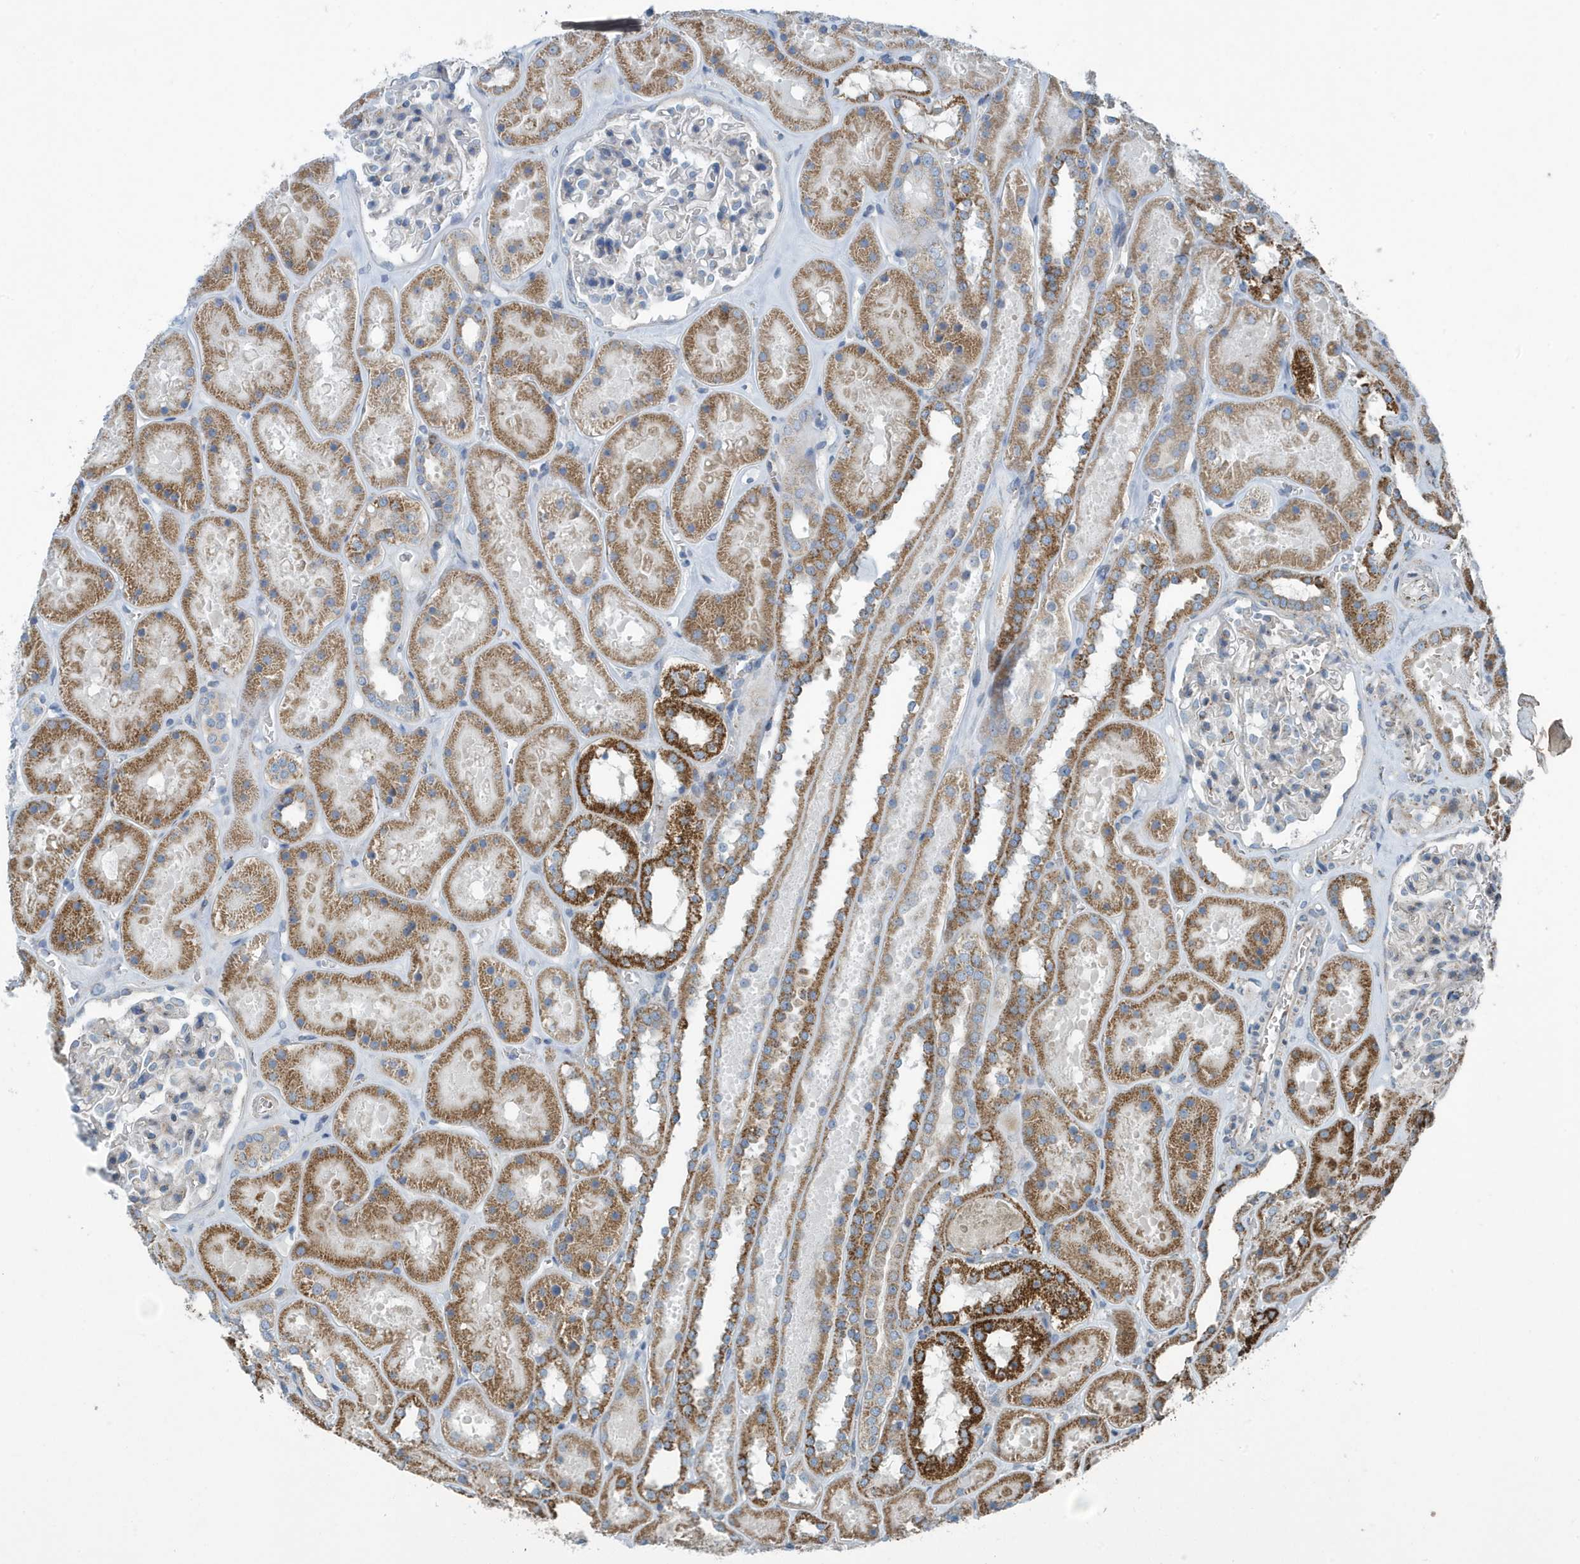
{"staining": {"intensity": "negative", "quantity": "none", "location": "none"}, "tissue": "kidney", "cell_type": "Cells in glomeruli", "image_type": "normal", "snomed": [{"axis": "morphology", "description": "Normal tissue, NOS"}, {"axis": "topography", "description": "Kidney"}], "caption": "This is an immunohistochemistry micrograph of benign human kidney. There is no staining in cells in glomeruli.", "gene": "PPM1M", "patient": {"sex": "female", "age": 41}}